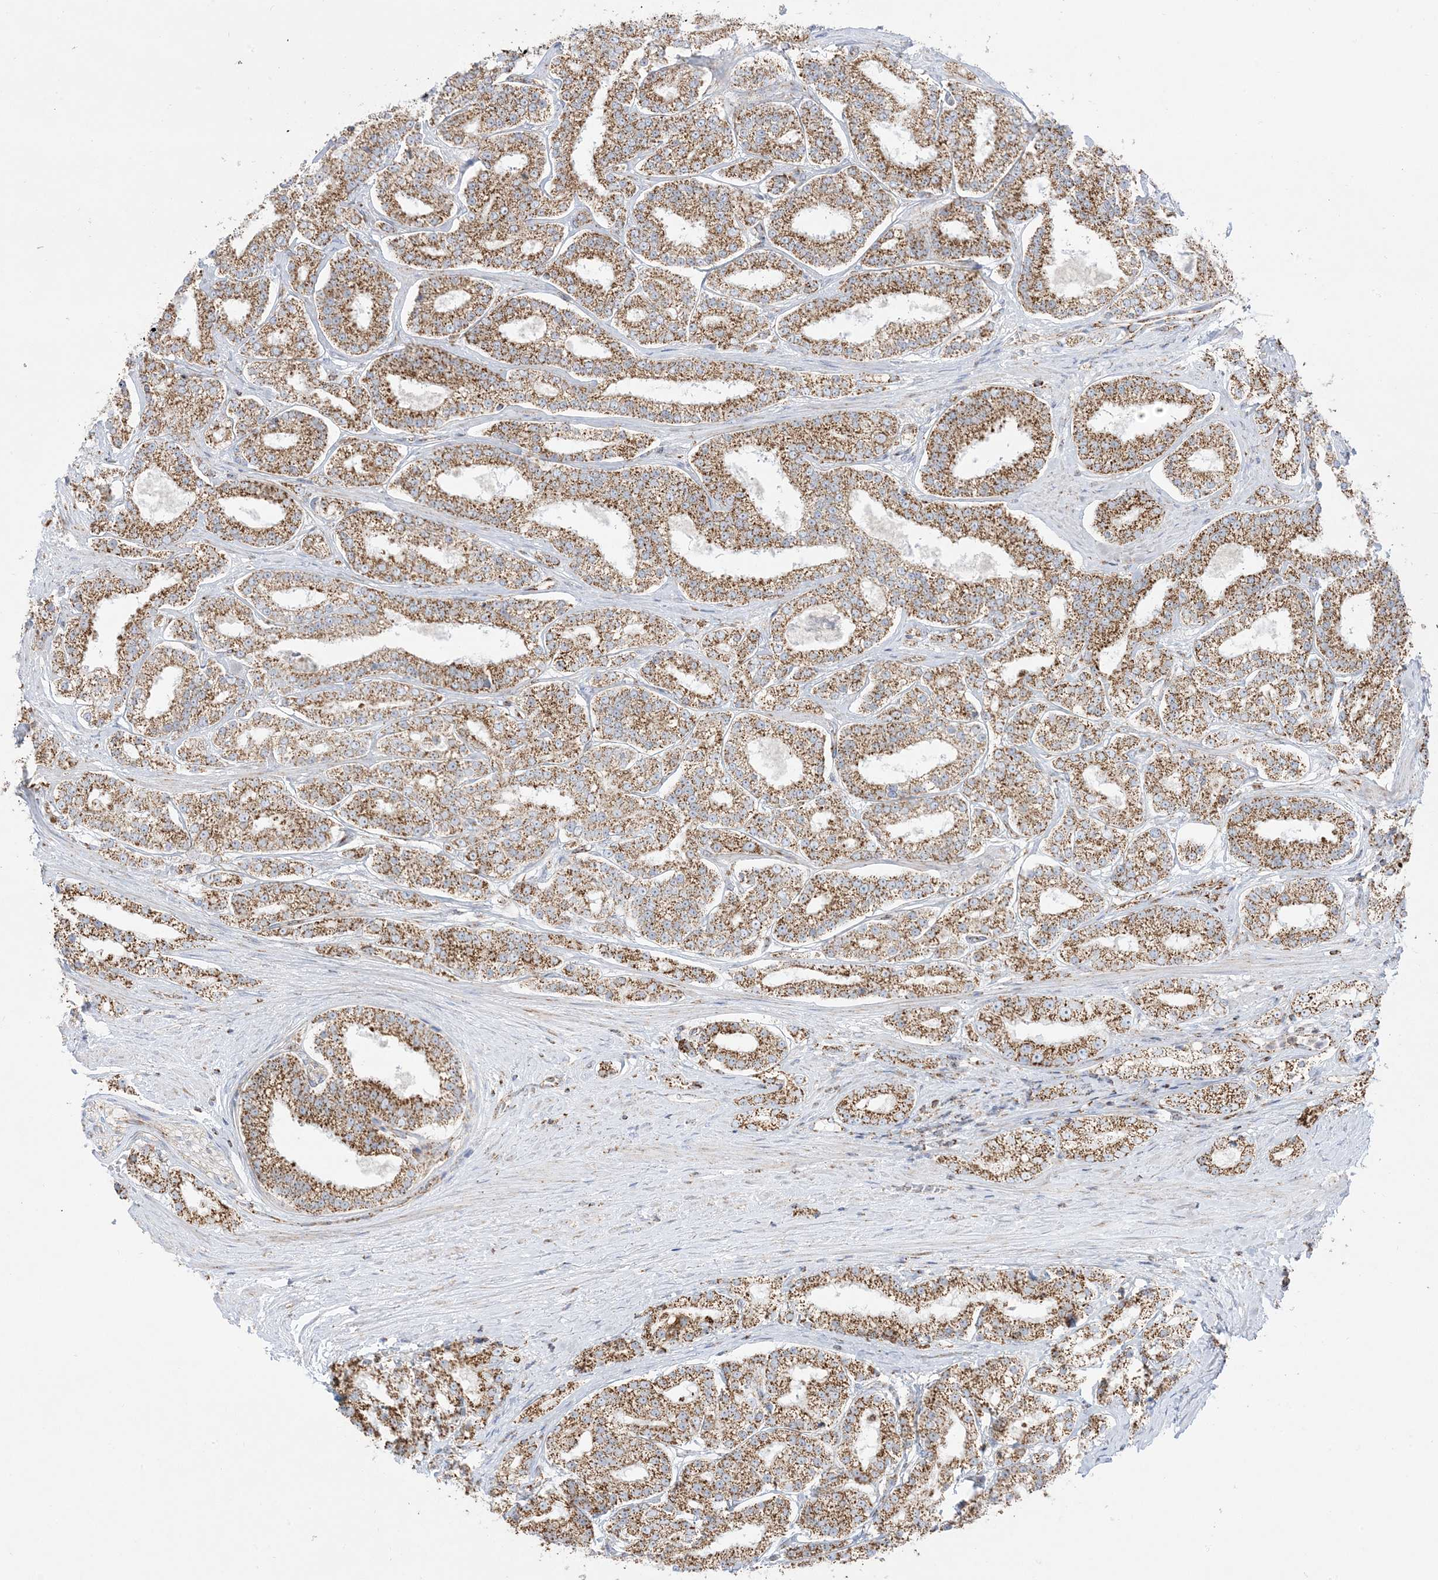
{"staining": {"intensity": "moderate", "quantity": ">75%", "location": "cytoplasmic/membranous"}, "tissue": "prostate cancer", "cell_type": "Tumor cells", "image_type": "cancer", "snomed": [{"axis": "morphology", "description": "Normal tissue, NOS"}, {"axis": "morphology", "description": "Adenocarcinoma, High grade"}, {"axis": "topography", "description": "Prostate"}], "caption": "Human prostate cancer stained for a protein (brown) demonstrates moderate cytoplasmic/membranous positive staining in about >75% of tumor cells.", "gene": "MRPS36", "patient": {"sex": "male", "age": 83}}